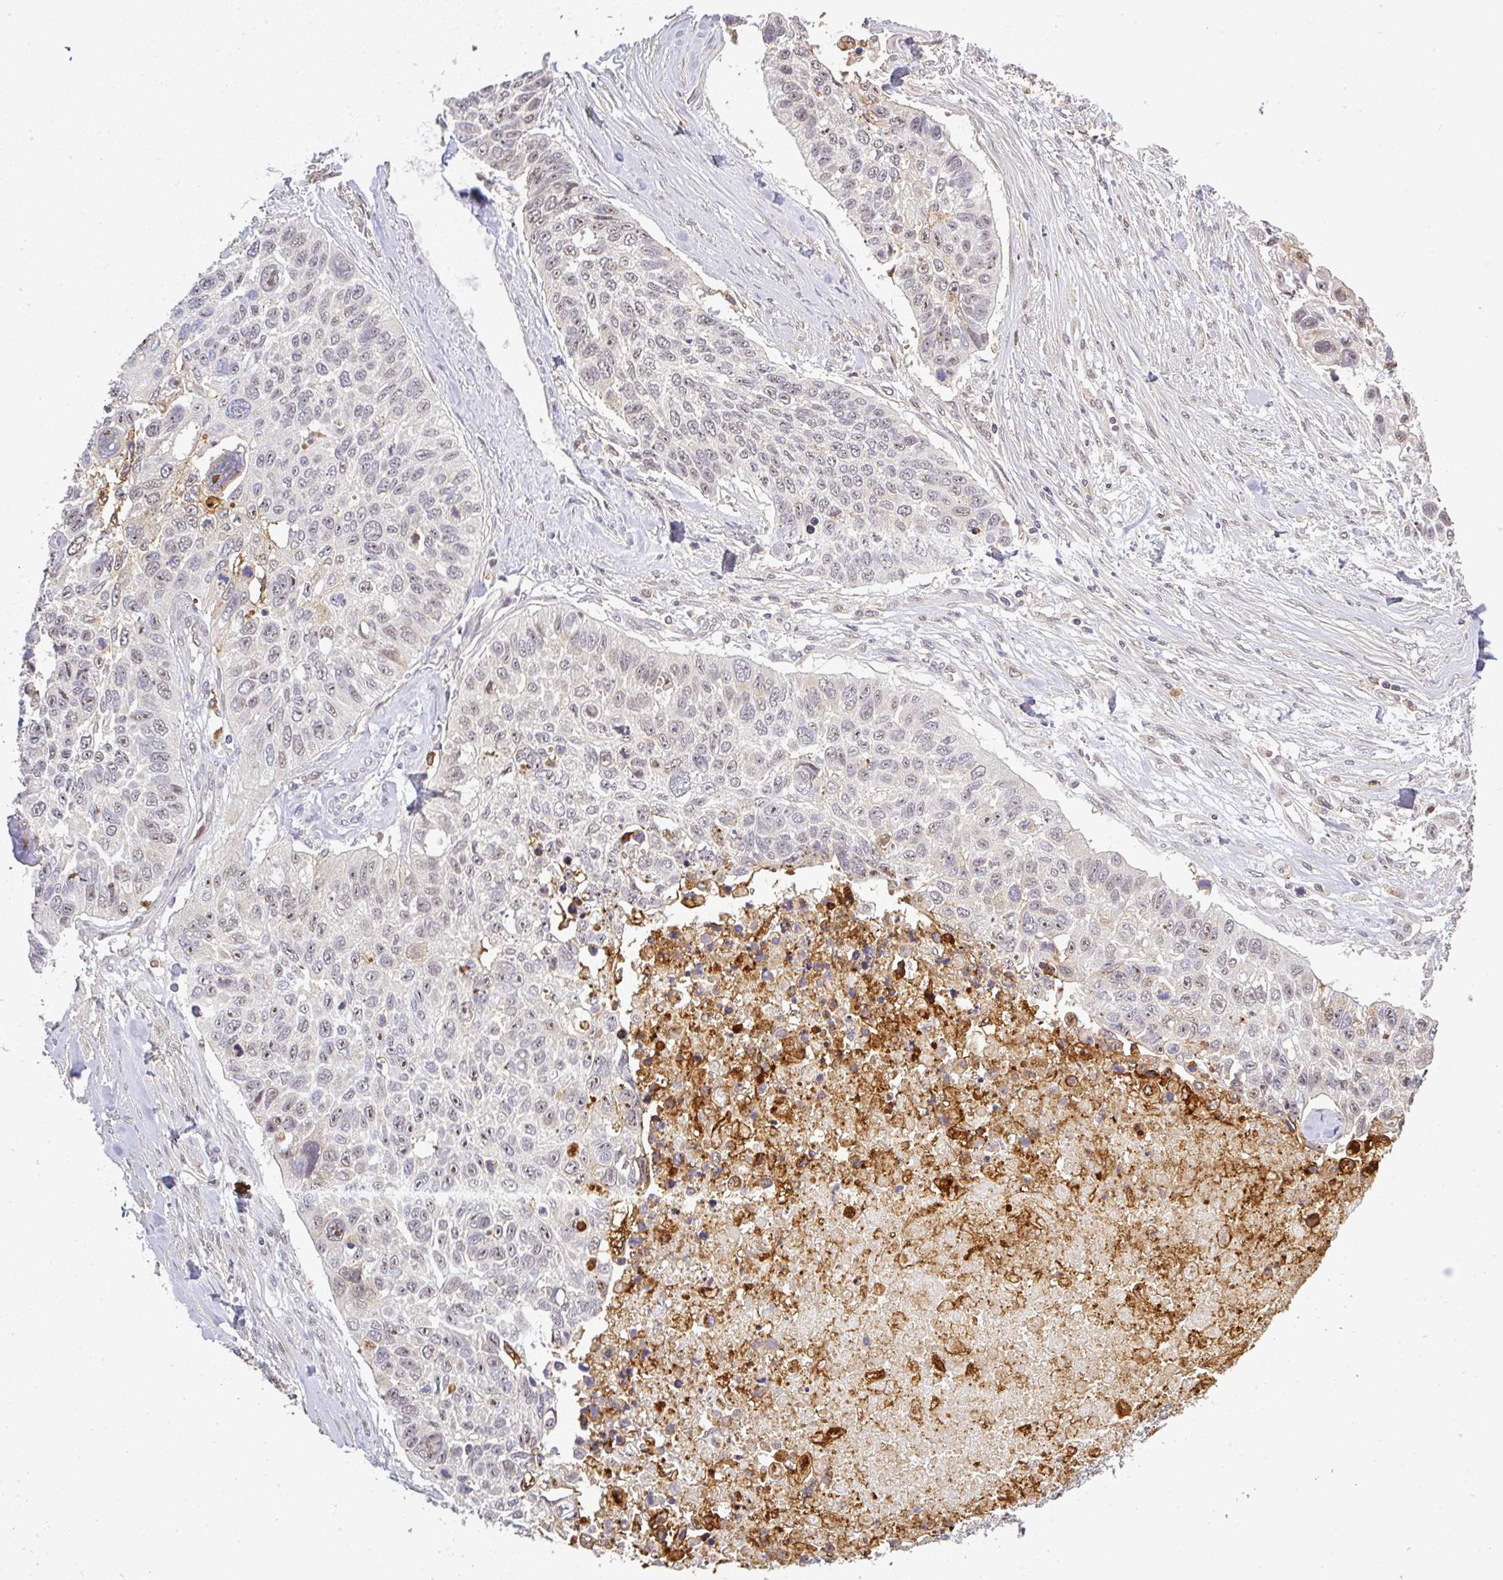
{"staining": {"intensity": "negative", "quantity": "none", "location": "none"}, "tissue": "lung cancer", "cell_type": "Tumor cells", "image_type": "cancer", "snomed": [{"axis": "morphology", "description": "Squamous cell carcinoma, NOS"}, {"axis": "topography", "description": "Lung"}], "caption": "DAB (3,3'-diaminobenzidine) immunohistochemical staining of human lung cancer (squamous cell carcinoma) demonstrates no significant positivity in tumor cells. (DAB (3,3'-diaminobenzidine) IHC, high magnification).", "gene": "FAM153A", "patient": {"sex": "male", "age": 62}}